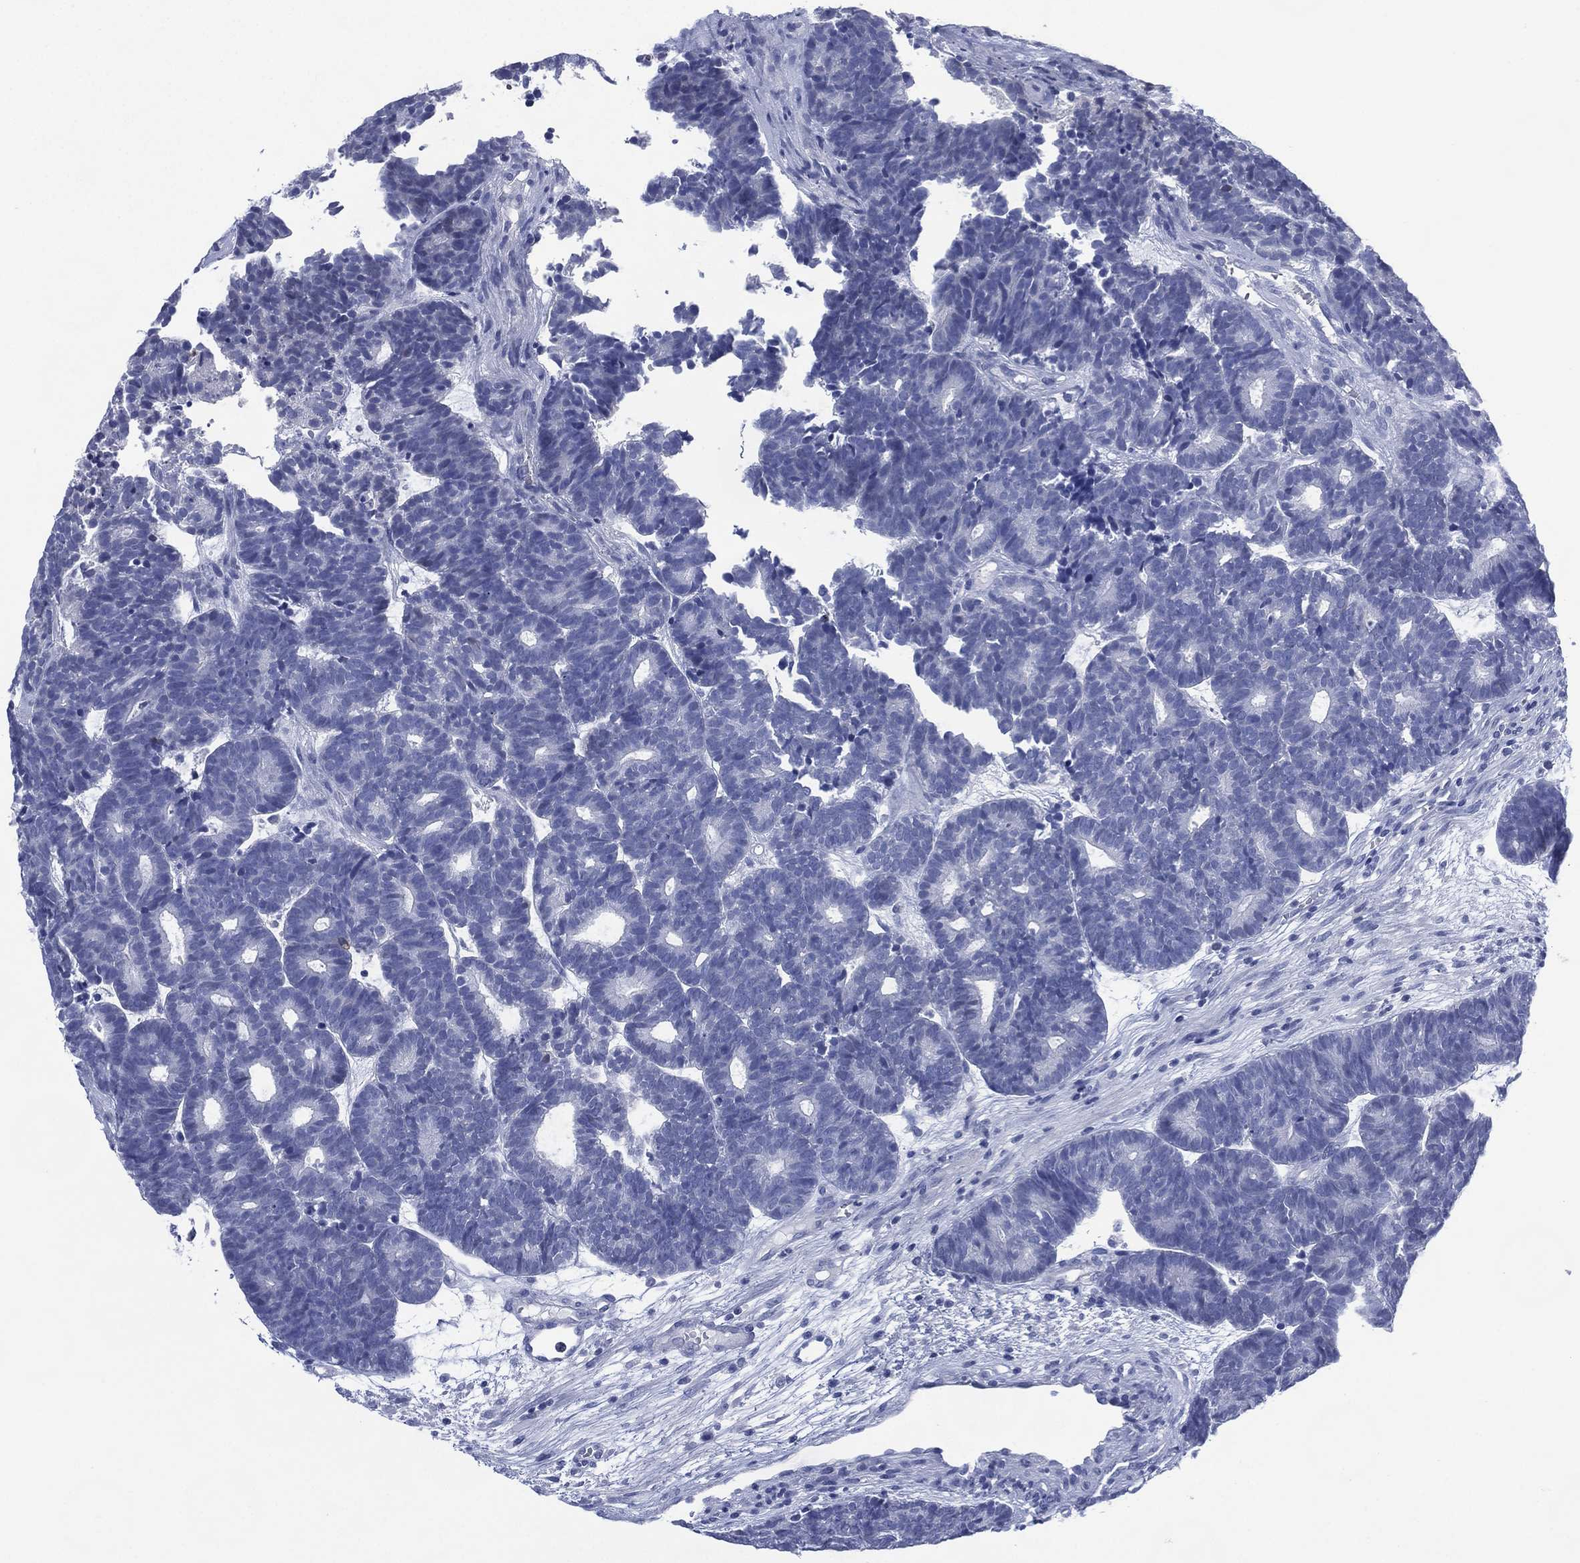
{"staining": {"intensity": "negative", "quantity": "none", "location": "none"}, "tissue": "head and neck cancer", "cell_type": "Tumor cells", "image_type": "cancer", "snomed": [{"axis": "morphology", "description": "Adenocarcinoma, NOS"}, {"axis": "topography", "description": "Head-Neck"}], "caption": "DAB immunohistochemical staining of human head and neck cancer (adenocarcinoma) shows no significant expression in tumor cells.", "gene": "TMEM247", "patient": {"sex": "female", "age": 81}}